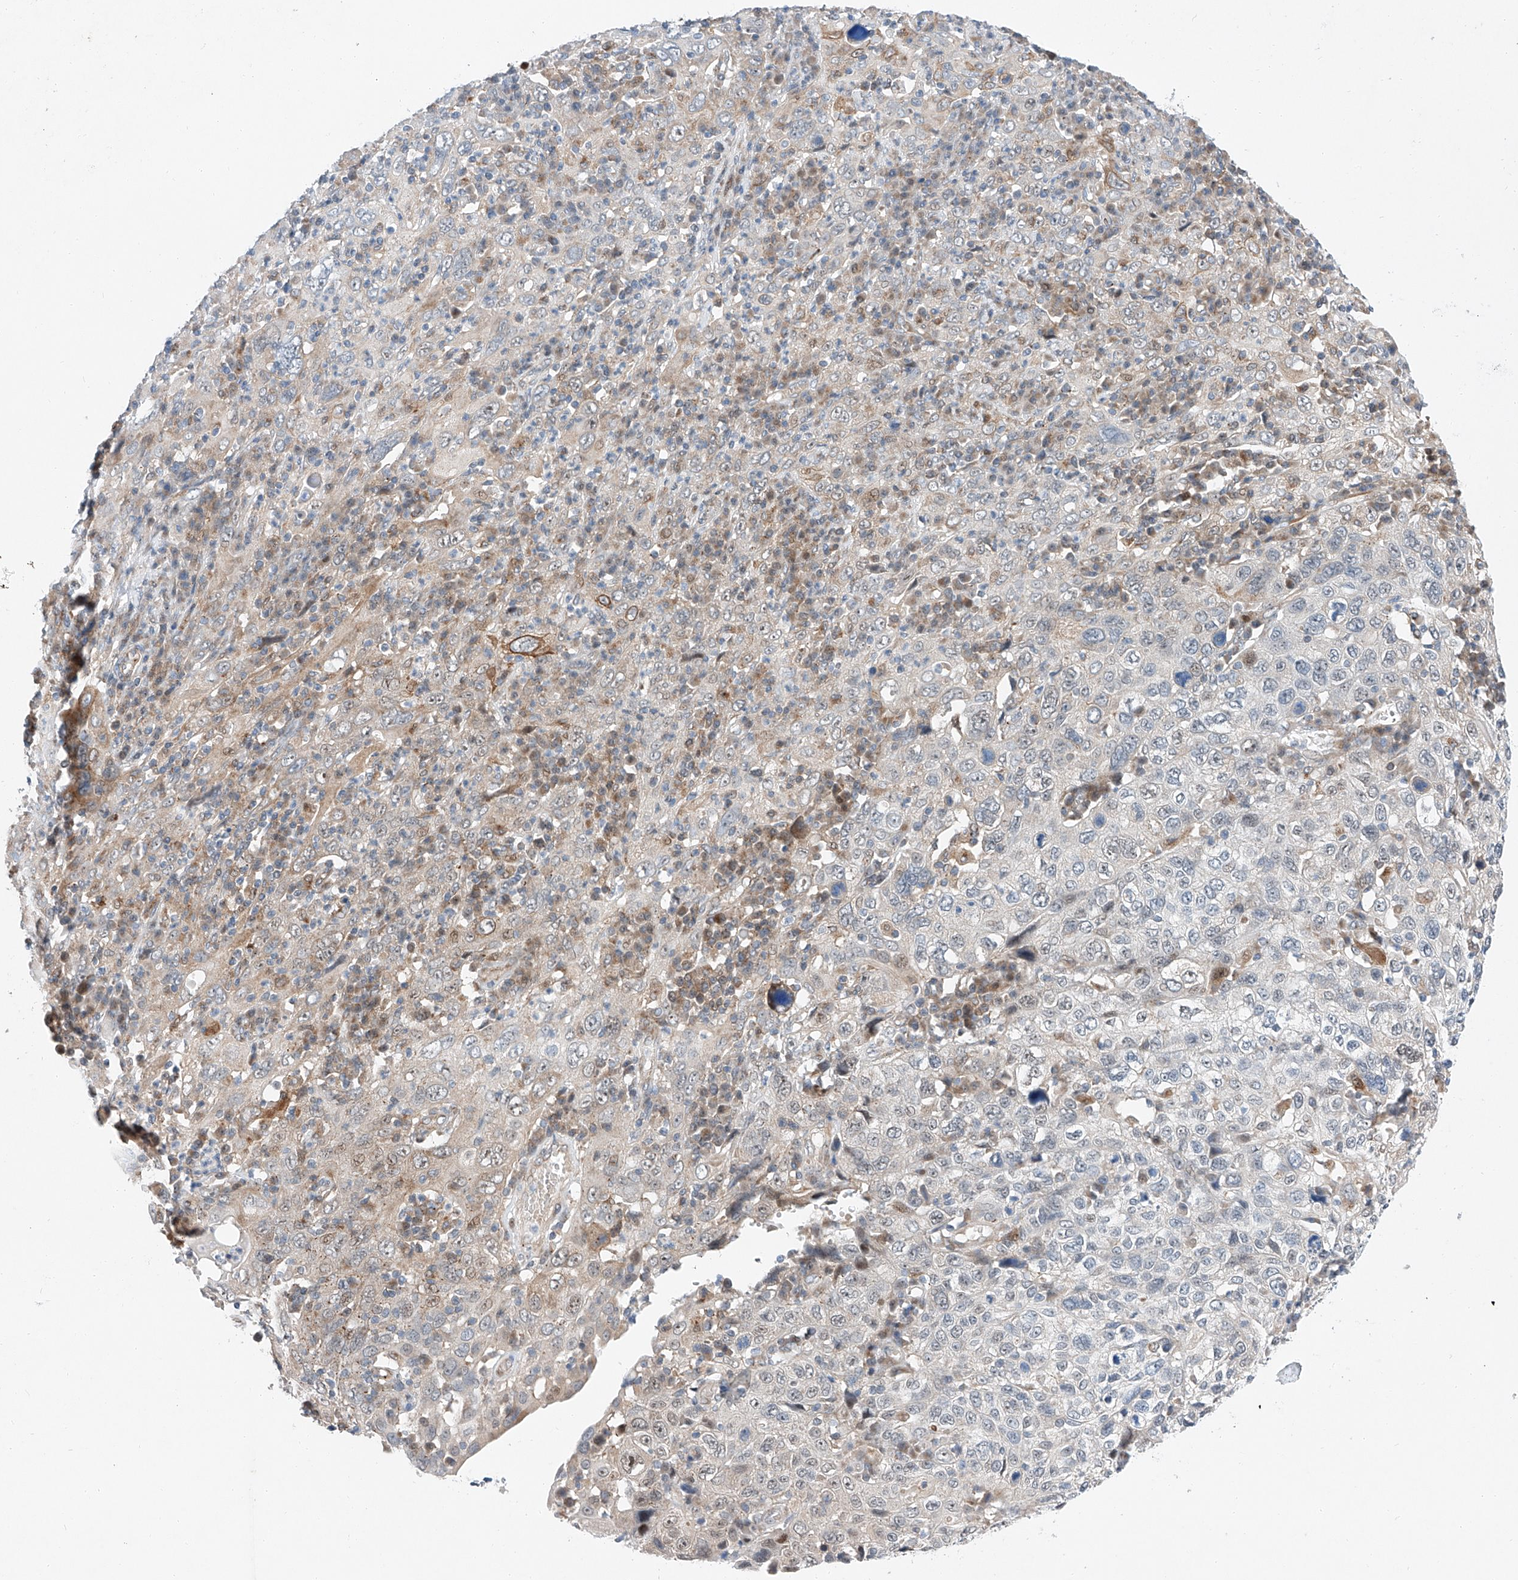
{"staining": {"intensity": "negative", "quantity": "none", "location": "none"}, "tissue": "cervical cancer", "cell_type": "Tumor cells", "image_type": "cancer", "snomed": [{"axis": "morphology", "description": "Squamous cell carcinoma, NOS"}, {"axis": "topography", "description": "Cervix"}], "caption": "IHC micrograph of neoplastic tissue: cervical squamous cell carcinoma stained with DAB shows no significant protein positivity in tumor cells.", "gene": "CLDND1", "patient": {"sex": "female", "age": 46}}